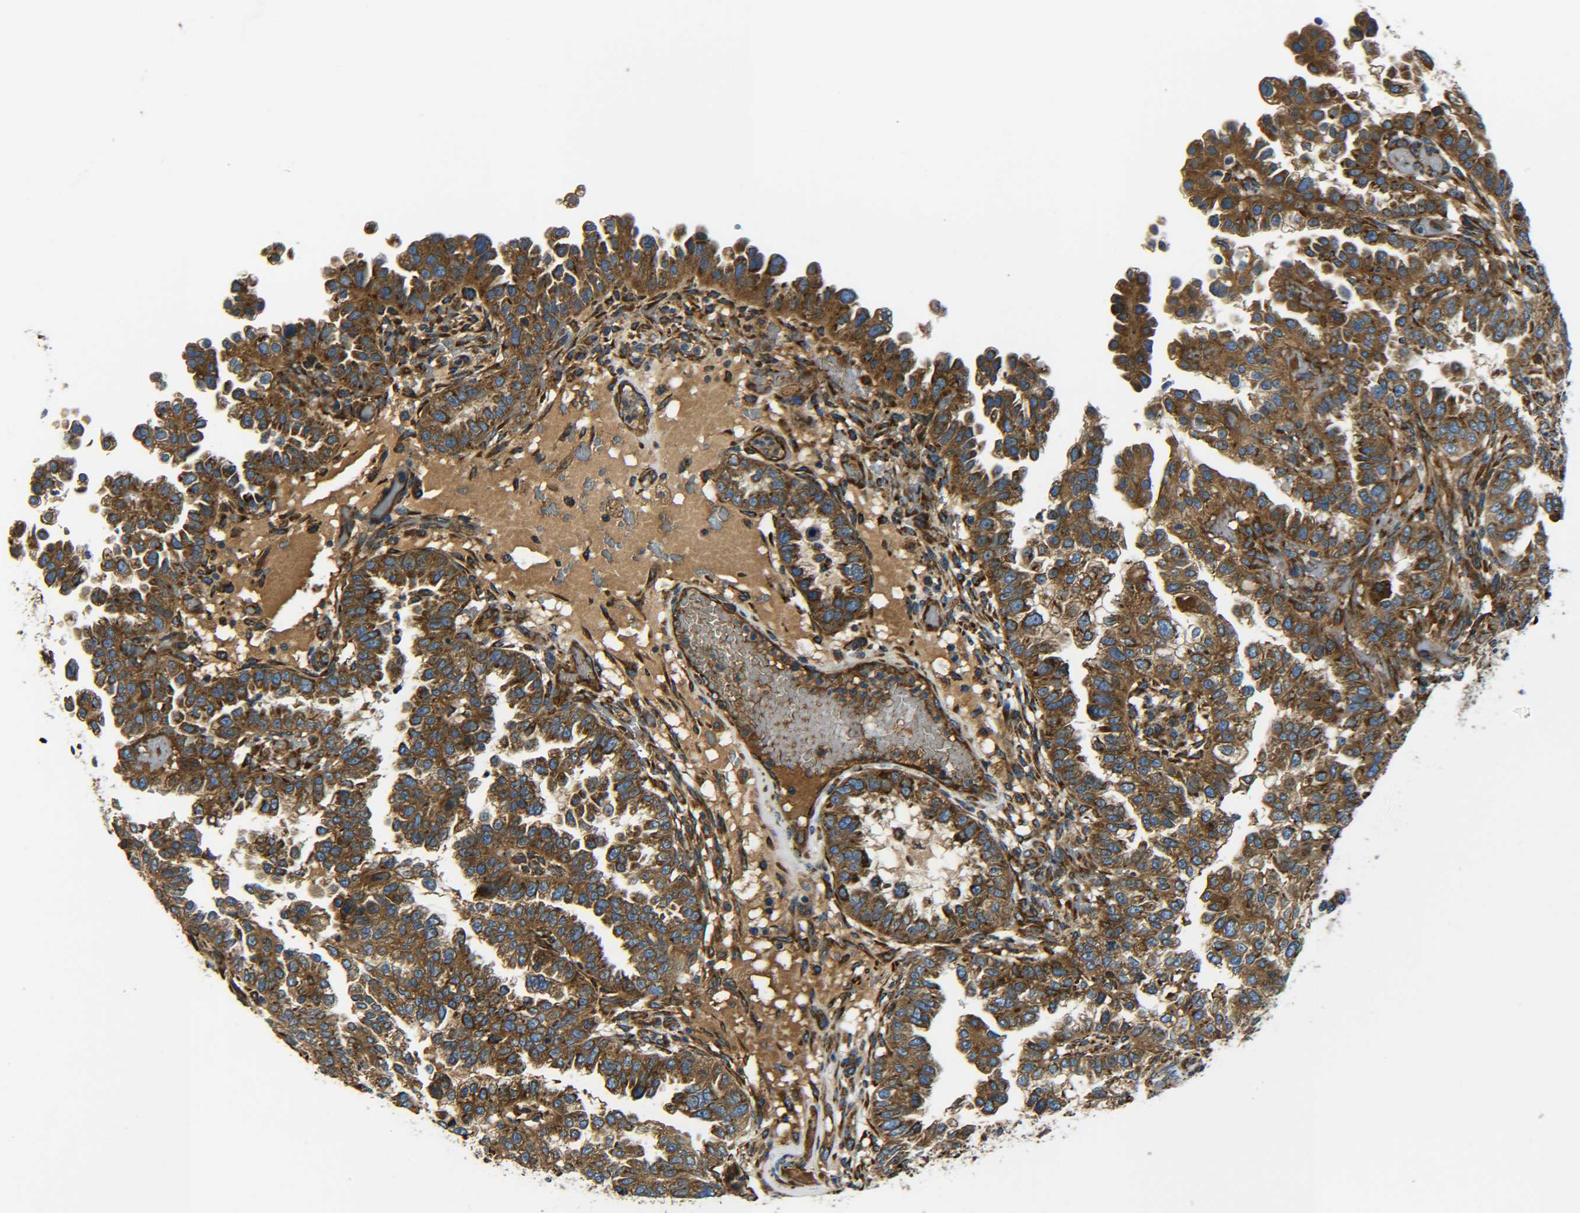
{"staining": {"intensity": "strong", "quantity": ">75%", "location": "cytoplasmic/membranous"}, "tissue": "endometrial cancer", "cell_type": "Tumor cells", "image_type": "cancer", "snomed": [{"axis": "morphology", "description": "Adenocarcinoma, NOS"}, {"axis": "topography", "description": "Endometrium"}], "caption": "Protein expression analysis of endometrial cancer reveals strong cytoplasmic/membranous staining in approximately >75% of tumor cells. The protein of interest is shown in brown color, while the nuclei are stained blue.", "gene": "PREB", "patient": {"sex": "female", "age": 85}}